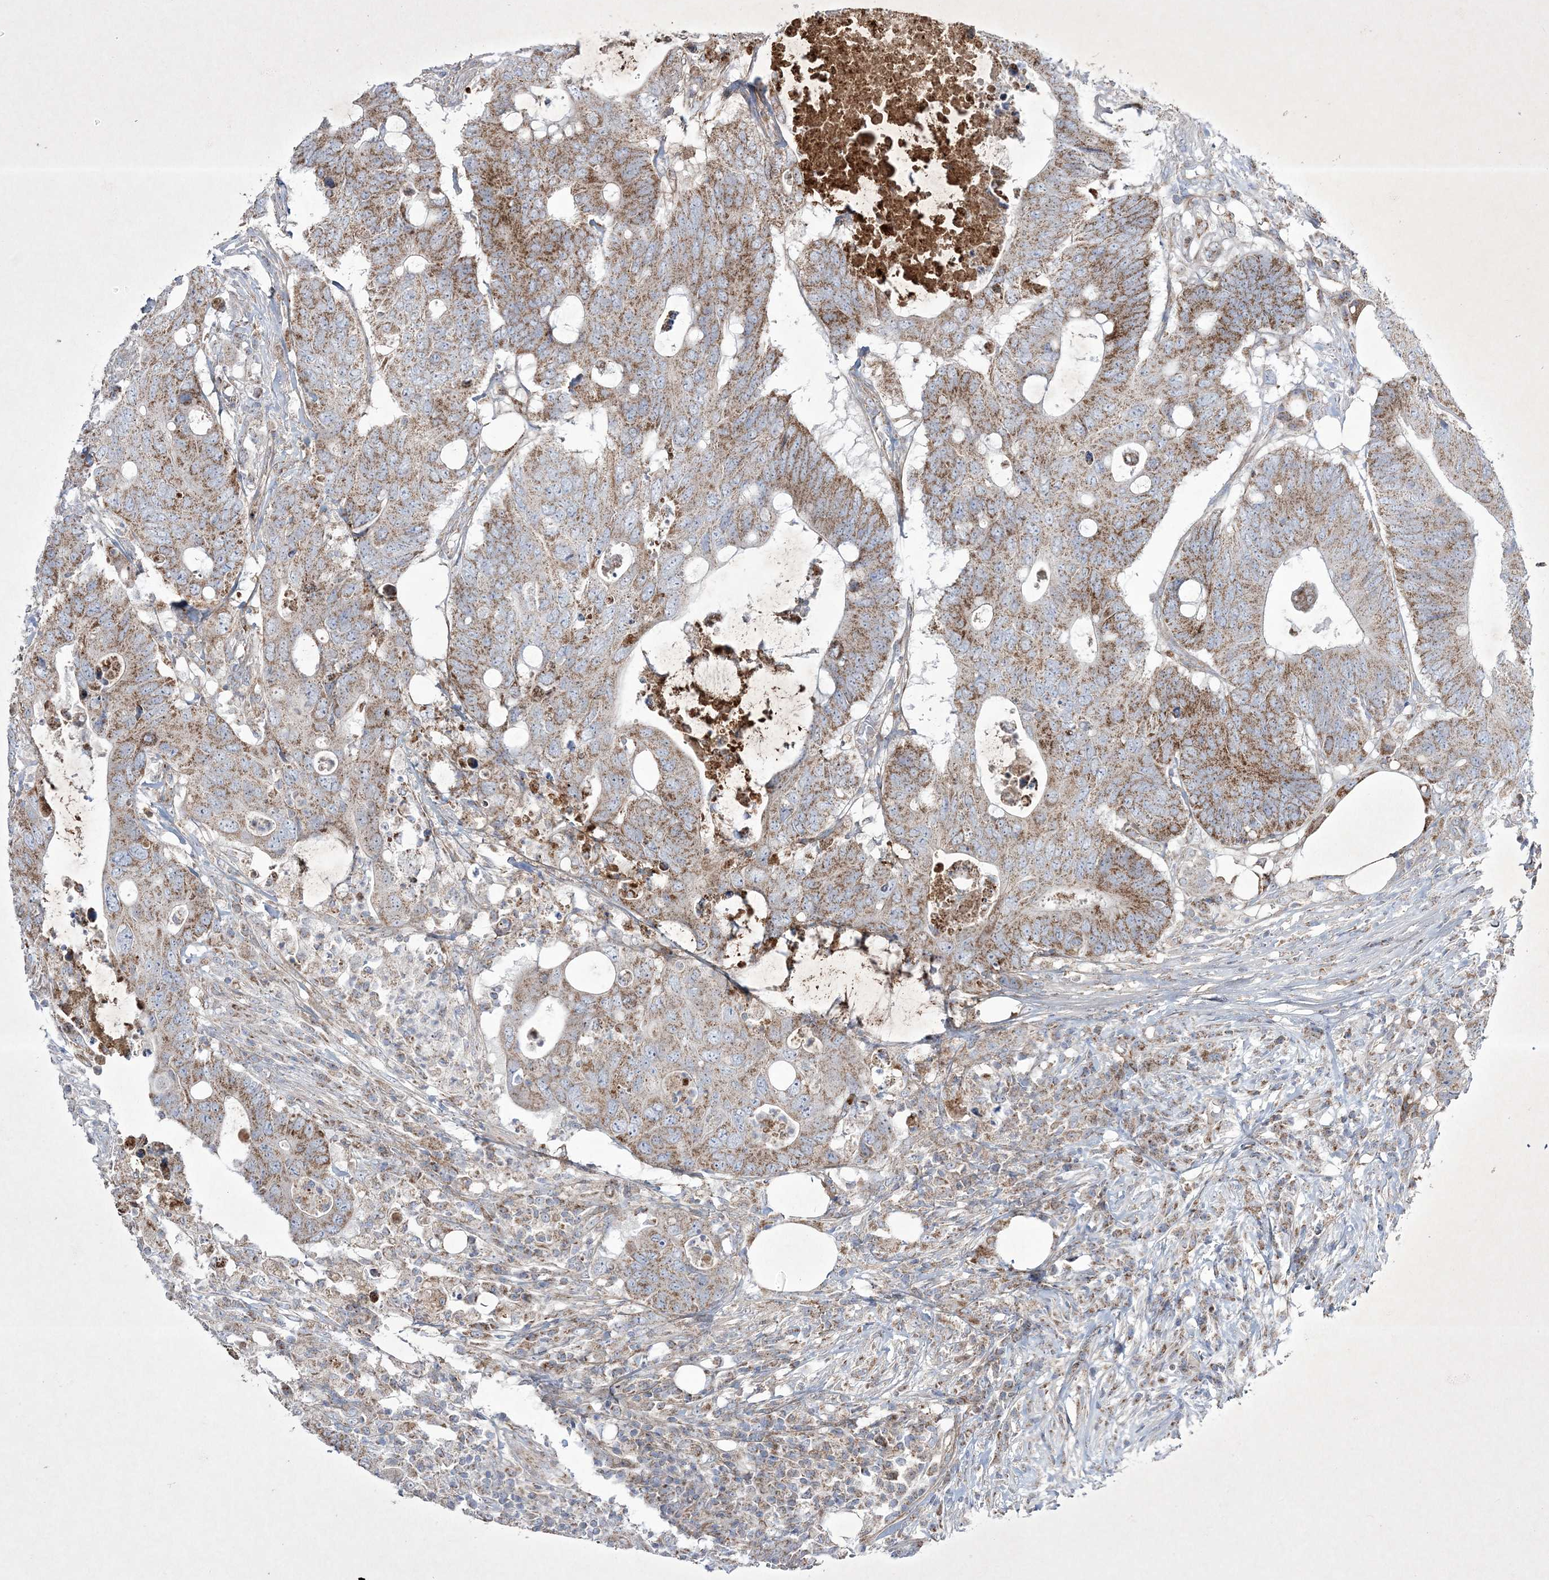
{"staining": {"intensity": "moderate", "quantity": ">75%", "location": "cytoplasmic/membranous"}, "tissue": "colorectal cancer", "cell_type": "Tumor cells", "image_type": "cancer", "snomed": [{"axis": "morphology", "description": "Adenocarcinoma, NOS"}, {"axis": "topography", "description": "Colon"}], "caption": "Immunohistochemistry photomicrograph of human adenocarcinoma (colorectal) stained for a protein (brown), which exhibits medium levels of moderate cytoplasmic/membranous expression in approximately >75% of tumor cells.", "gene": "RICTOR", "patient": {"sex": "male", "age": 71}}